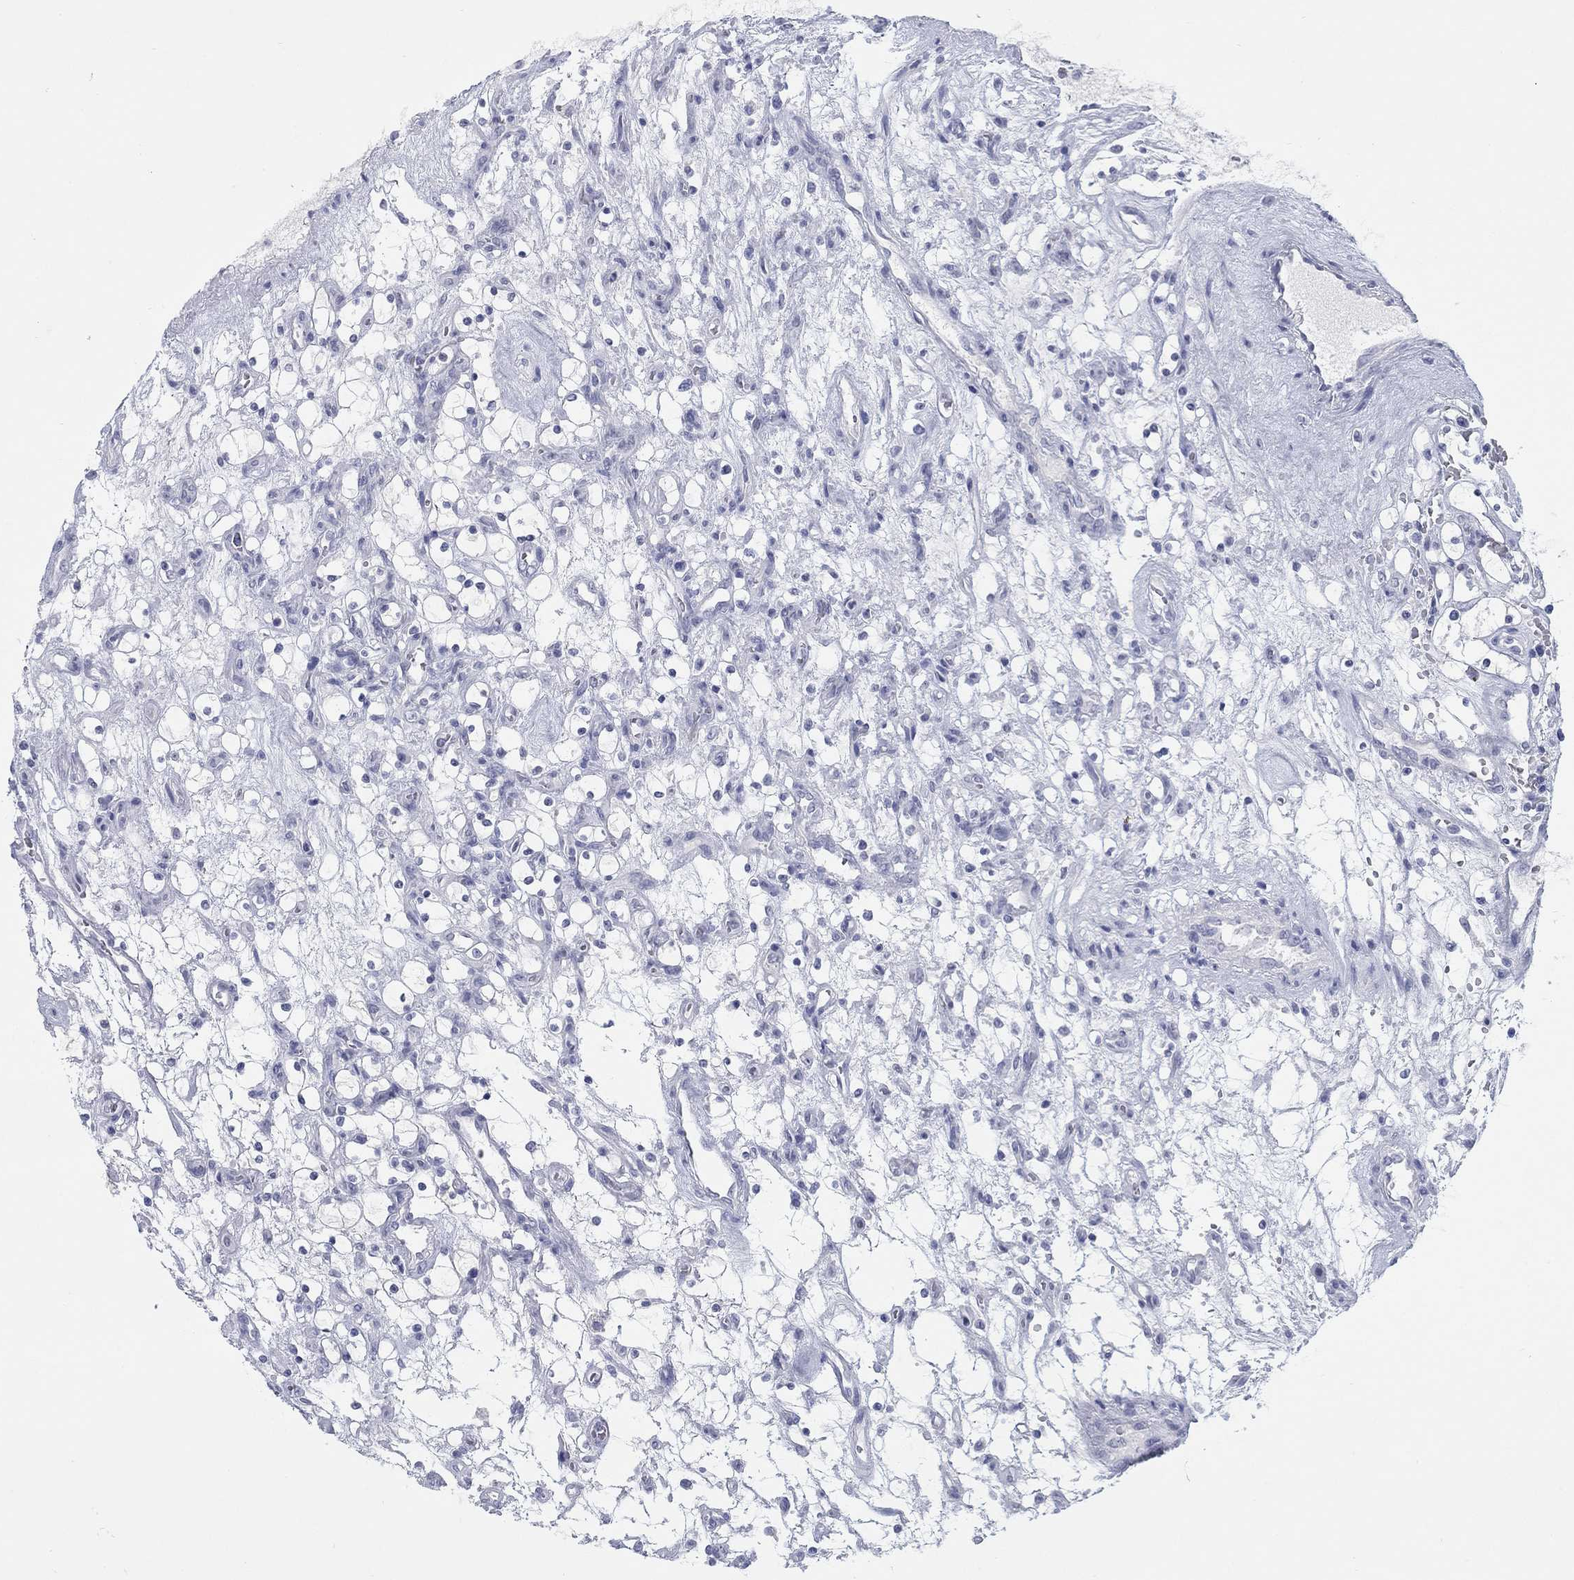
{"staining": {"intensity": "negative", "quantity": "none", "location": "none"}, "tissue": "renal cancer", "cell_type": "Tumor cells", "image_type": "cancer", "snomed": [{"axis": "morphology", "description": "Adenocarcinoma, NOS"}, {"axis": "topography", "description": "Kidney"}], "caption": "Immunohistochemical staining of renal cancer demonstrates no significant positivity in tumor cells.", "gene": "ATP6V1G2", "patient": {"sex": "female", "age": 69}}